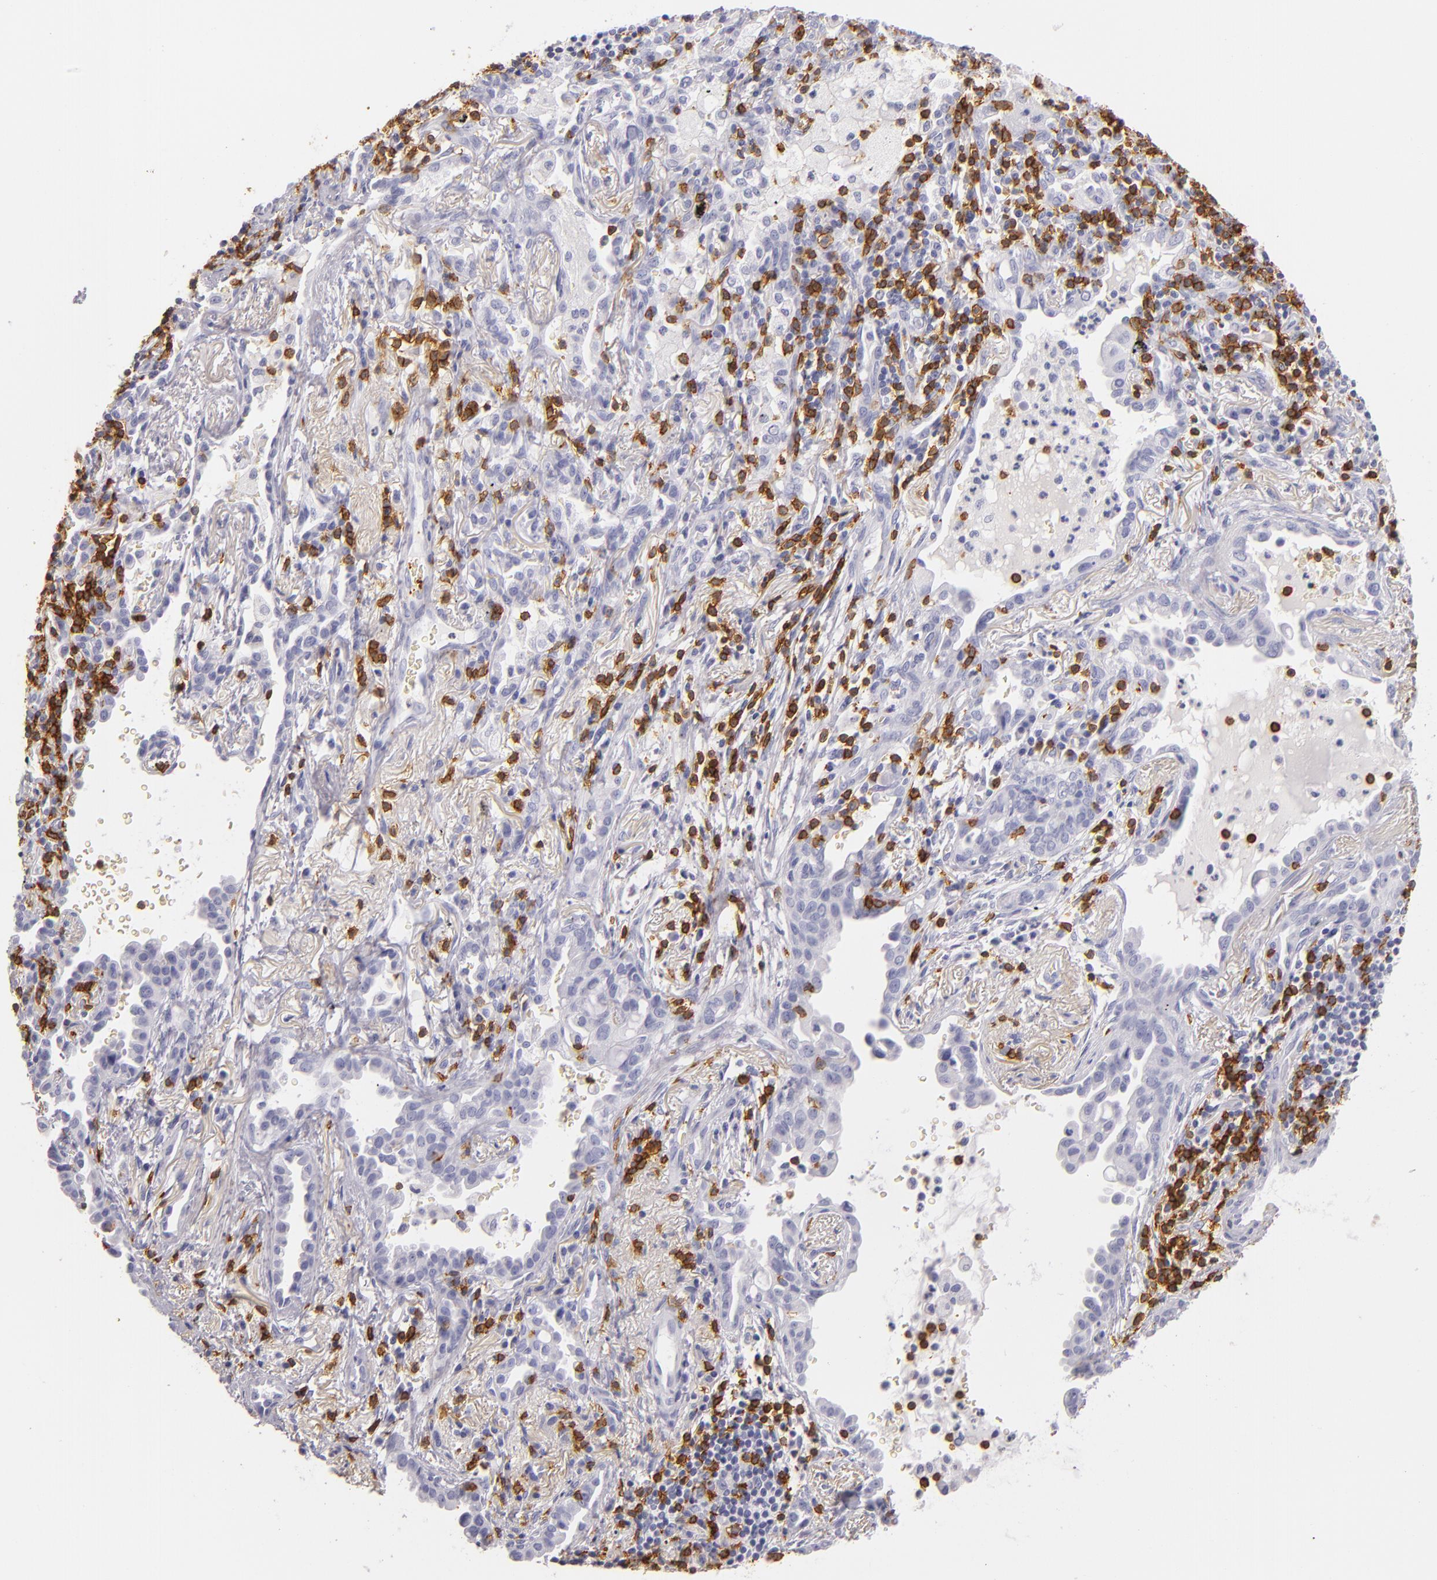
{"staining": {"intensity": "negative", "quantity": "none", "location": "none"}, "tissue": "lung cancer", "cell_type": "Tumor cells", "image_type": "cancer", "snomed": [{"axis": "morphology", "description": "Adenocarcinoma, NOS"}, {"axis": "topography", "description": "Lung"}], "caption": "A histopathology image of human lung adenocarcinoma is negative for staining in tumor cells.", "gene": "LAT", "patient": {"sex": "female", "age": 50}}